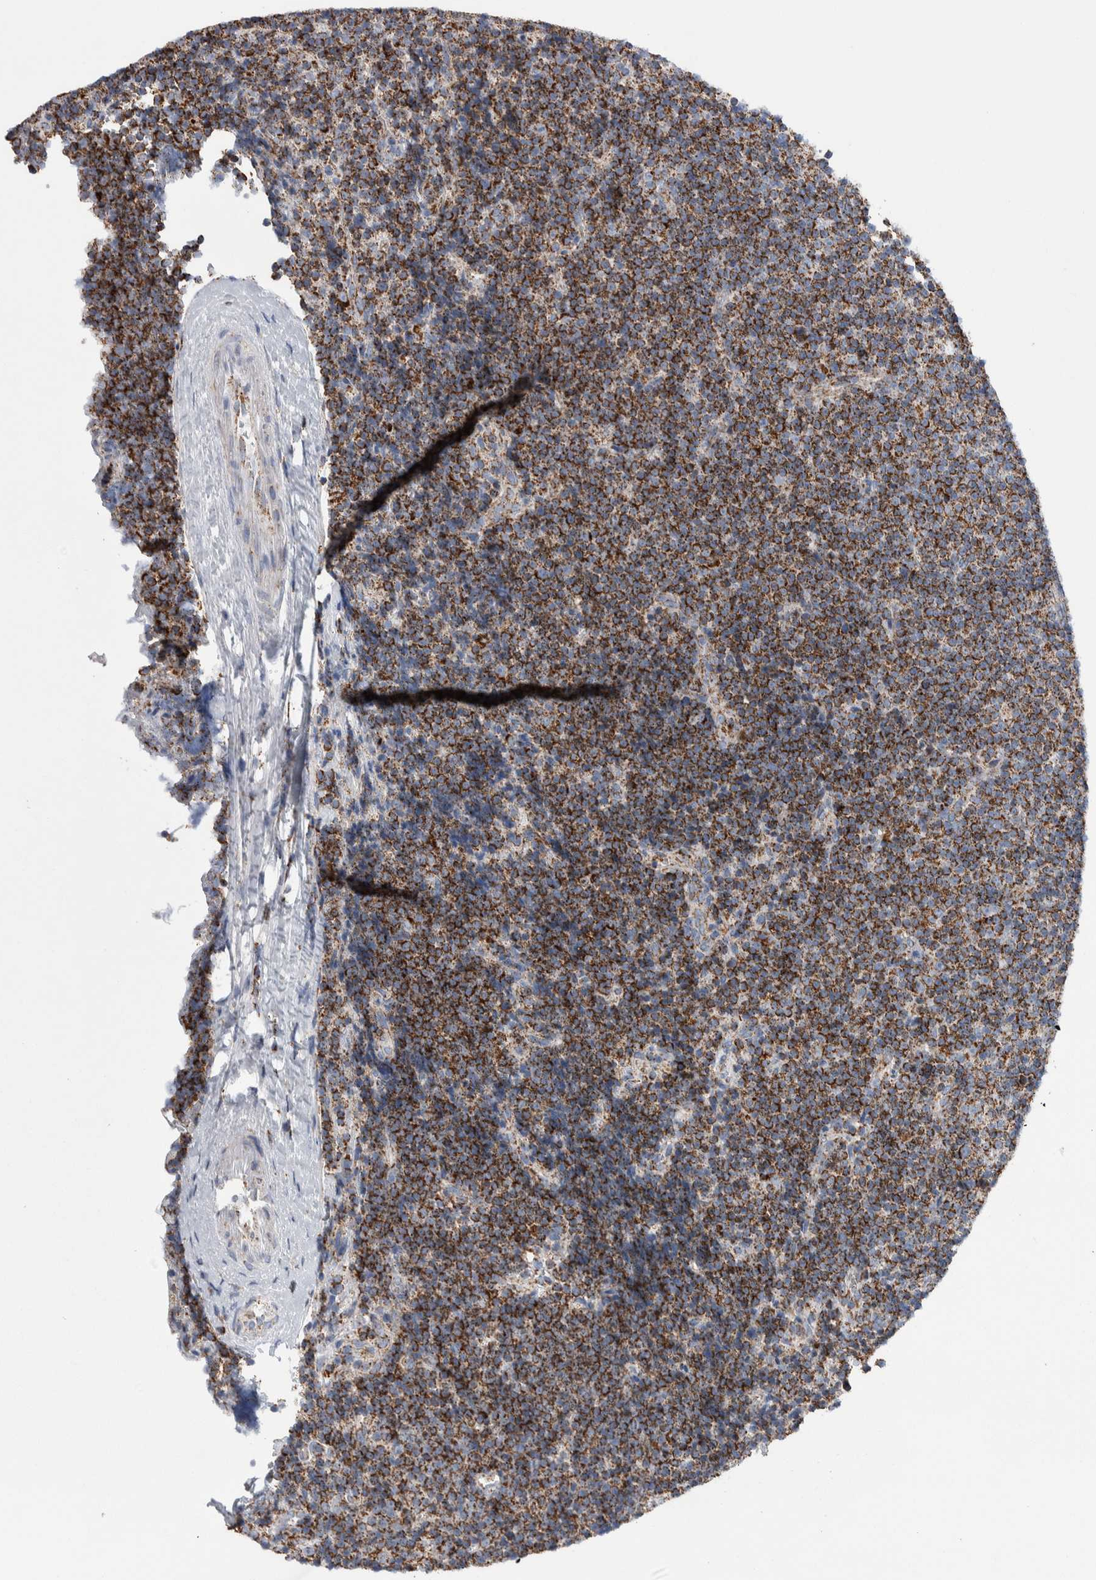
{"staining": {"intensity": "strong", "quantity": ">75%", "location": "cytoplasmic/membranous"}, "tissue": "lymphoma", "cell_type": "Tumor cells", "image_type": "cancer", "snomed": [{"axis": "morphology", "description": "Malignant lymphoma, non-Hodgkin's type, Low grade"}, {"axis": "topography", "description": "Lymph node"}], "caption": "This photomicrograph exhibits IHC staining of lymphoma, with high strong cytoplasmic/membranous positivity in approximately >75% of tumor cells.", "gene": "ETFA", "patient": {"sex": "female", "age": 67}}